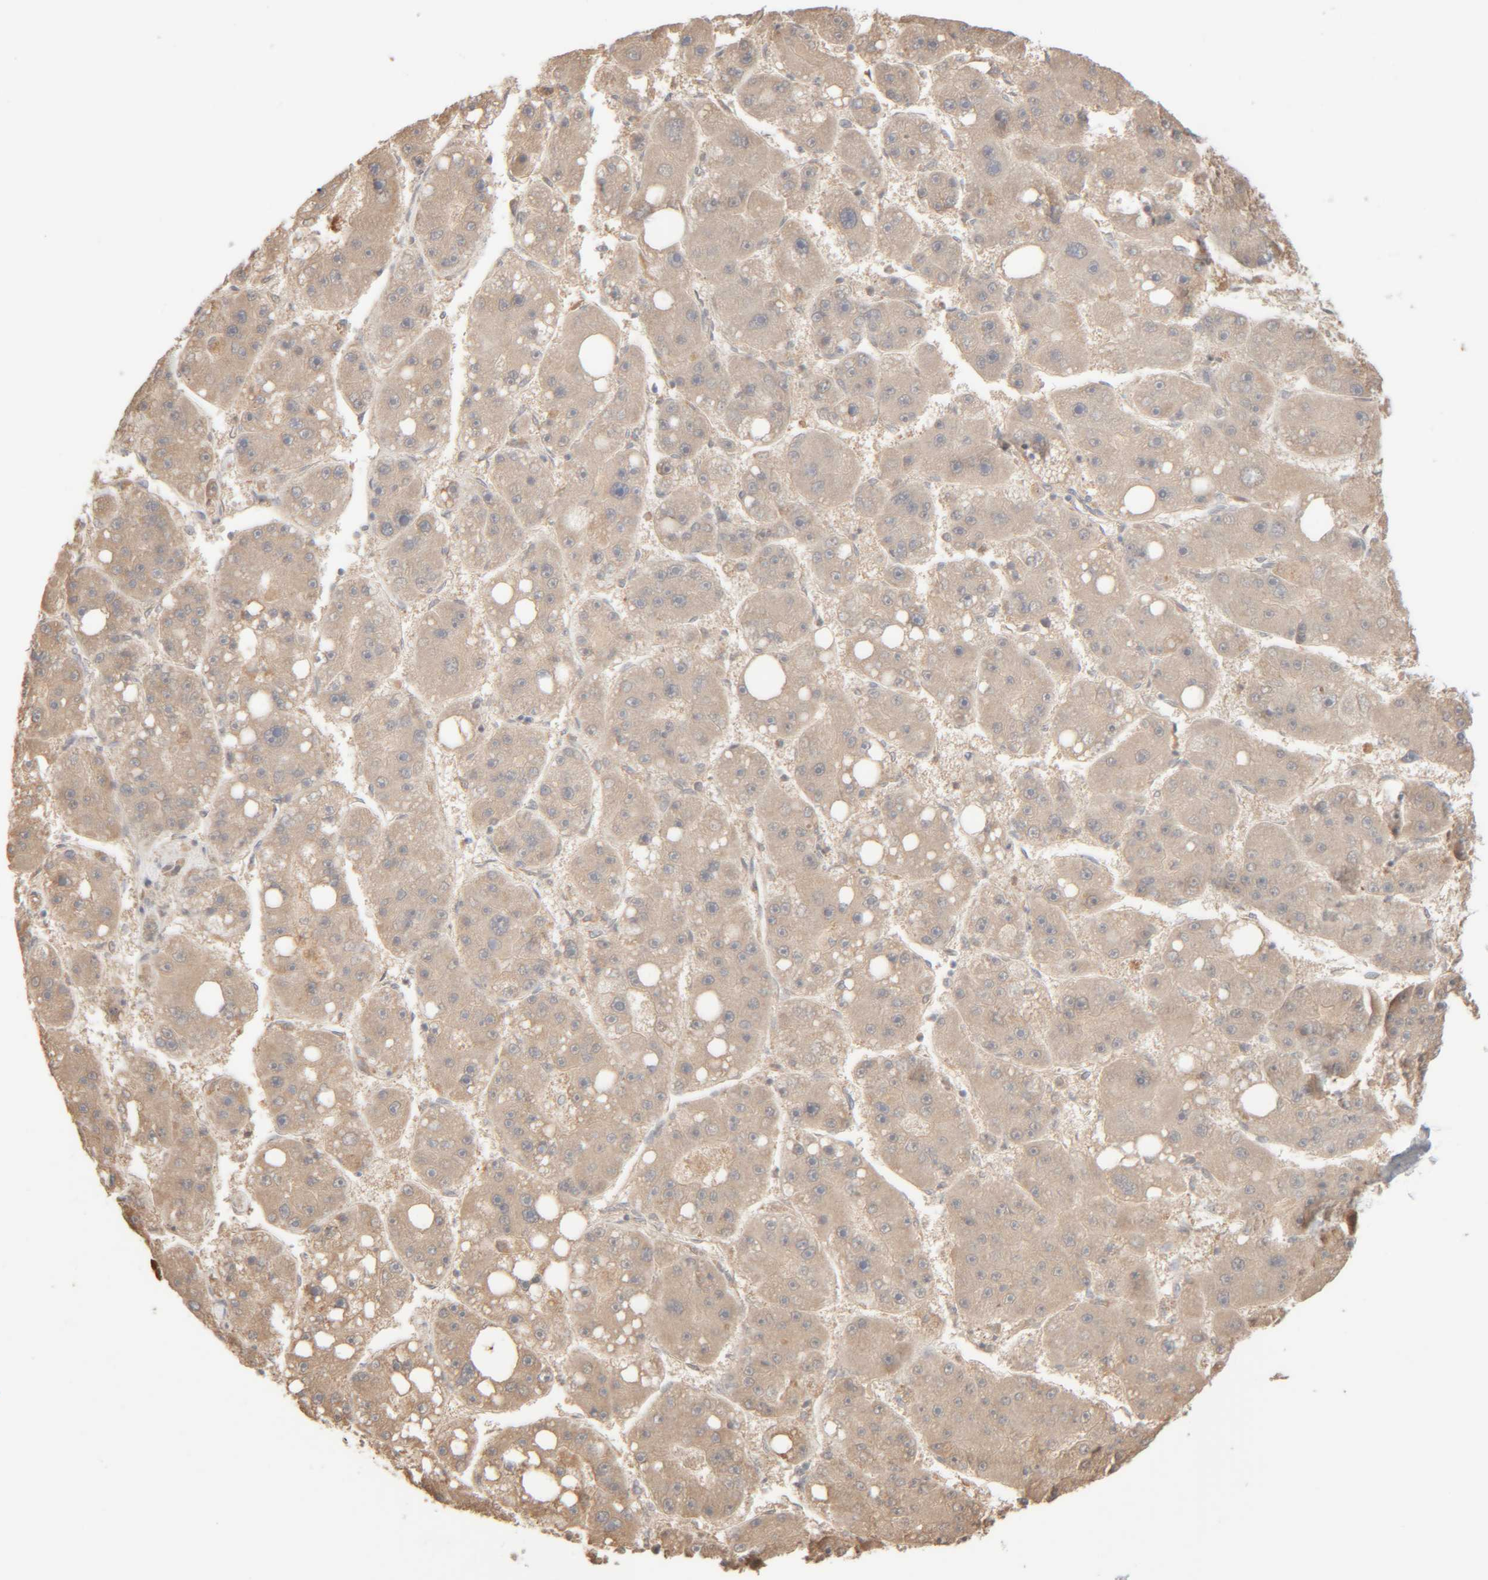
{"staining": {"intensity": "weak", "quantity": ">75%", "location": "cytoplasmic/membranous"}, "tissue": "liver cancer", "cell_type": "Tumor cells", "image_type": "cancer", "snomed": [{"axis": "morphology", "description": "Carcinoma, Hepatocellular, NOS"}, {"axis": "topography", "description": "Liver"}], "caption": "Tumor cells demonstrate low levels of weak cytoplasmic/membranous expression in approximately >75% of cells in hepatocellular carcinoma (liver). The staining was performed using DAB (3,3'-diaminobenzidine) to visualize the protein expression in brown, while the nuclei were stained in blue with hematoxylin (Magnification: 20x).", "gene": "RIDA", "patient": {"sex": "female", "age": 61}}